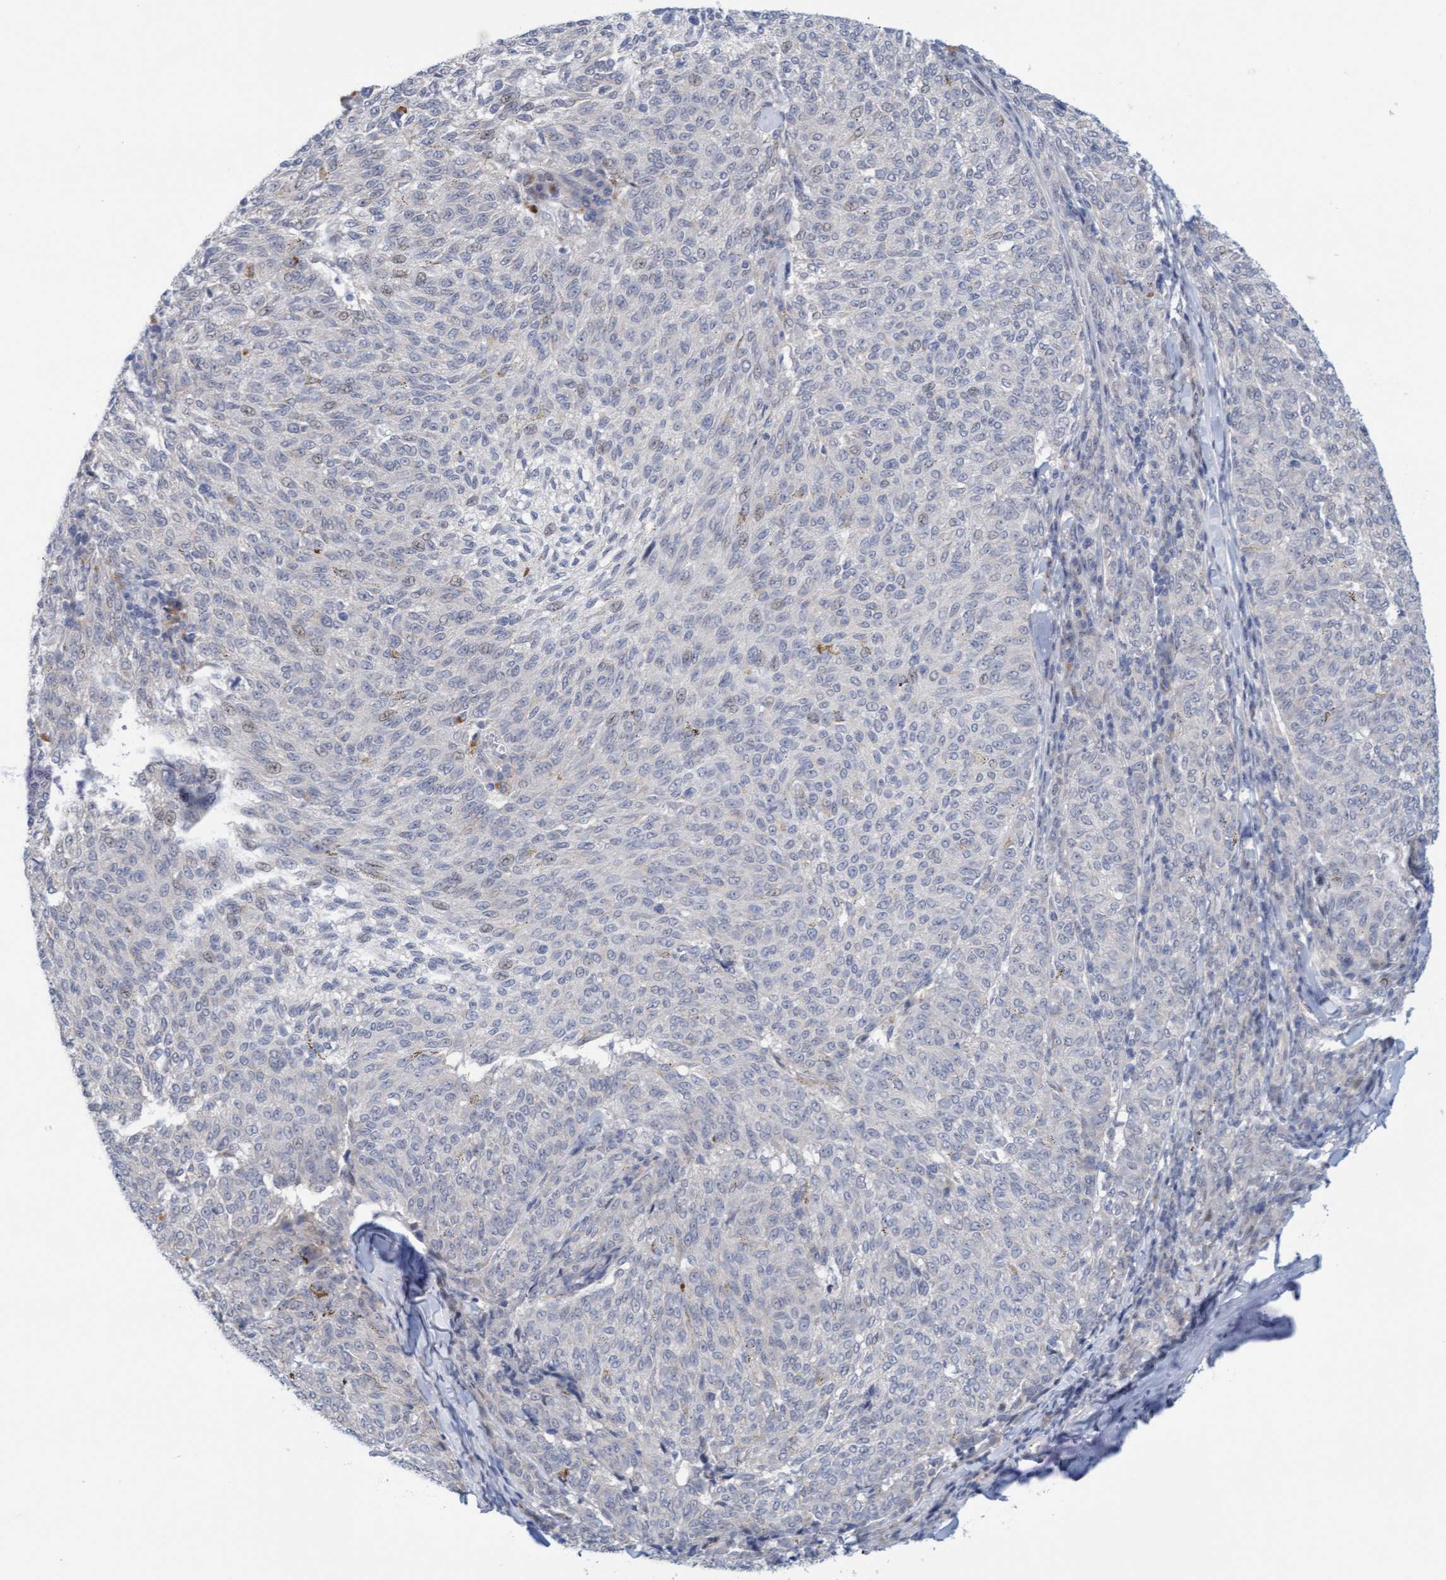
{"staining": {"intensity": "negative", "quantity": "none", "location": "none"}, "tissue": "melanoma", "cell_type": "Tumor cells", "image_type": "cancer", "snomed": [{"axis": "morphology", "description": "Malignant melanoma, NOS"}, {"axis": "topography", "description": "Skin"}], "caption": "Human malignant melanoma stained for a protein using IHC demonstrates no positivity in tumor cells.", "gene": "ZC3H3", "patient": {"sex": "female", "age": 72}}